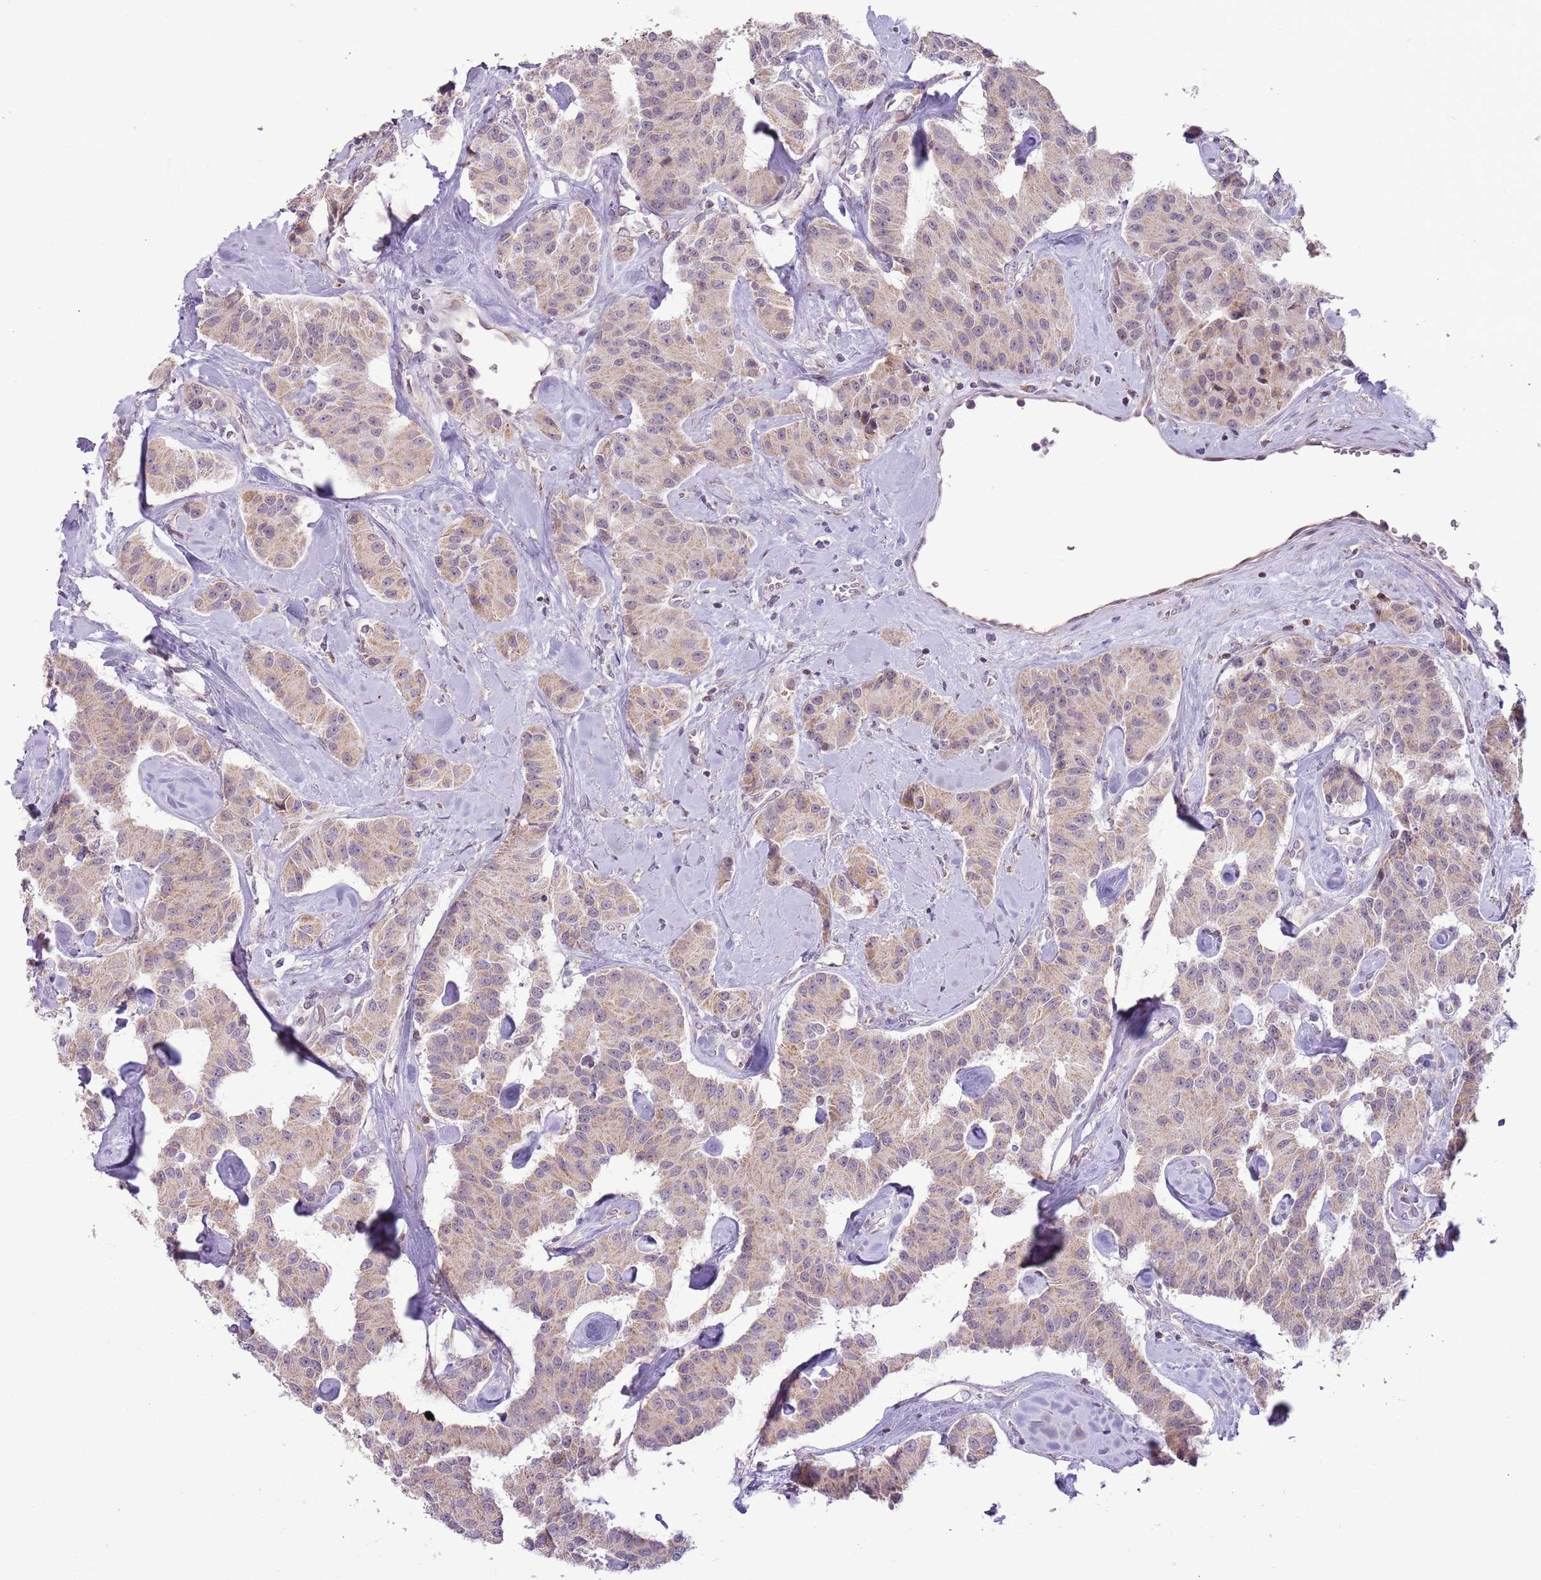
{"staining": {"intensity": "weak", "quantity": "25%-75%", "location": "cytoplasmic/membranous"}, "tissue": "carcinoid", "cell_type": "Tumor cells", "image_type": "cancer", "snomed": [{"axis": "morphology", "description": "Carcinoid, malignant, NOS"}, {"axis": "topography", "description": "Pancreas"}], "caption": "A low amount of weak cytoplasmic/membranous expression is identified in about 25%-75% of tumor cells in malignant carcinoid tissue.", "gene": "MLLT11", "patient": {"sex": "male", "age": 41}}